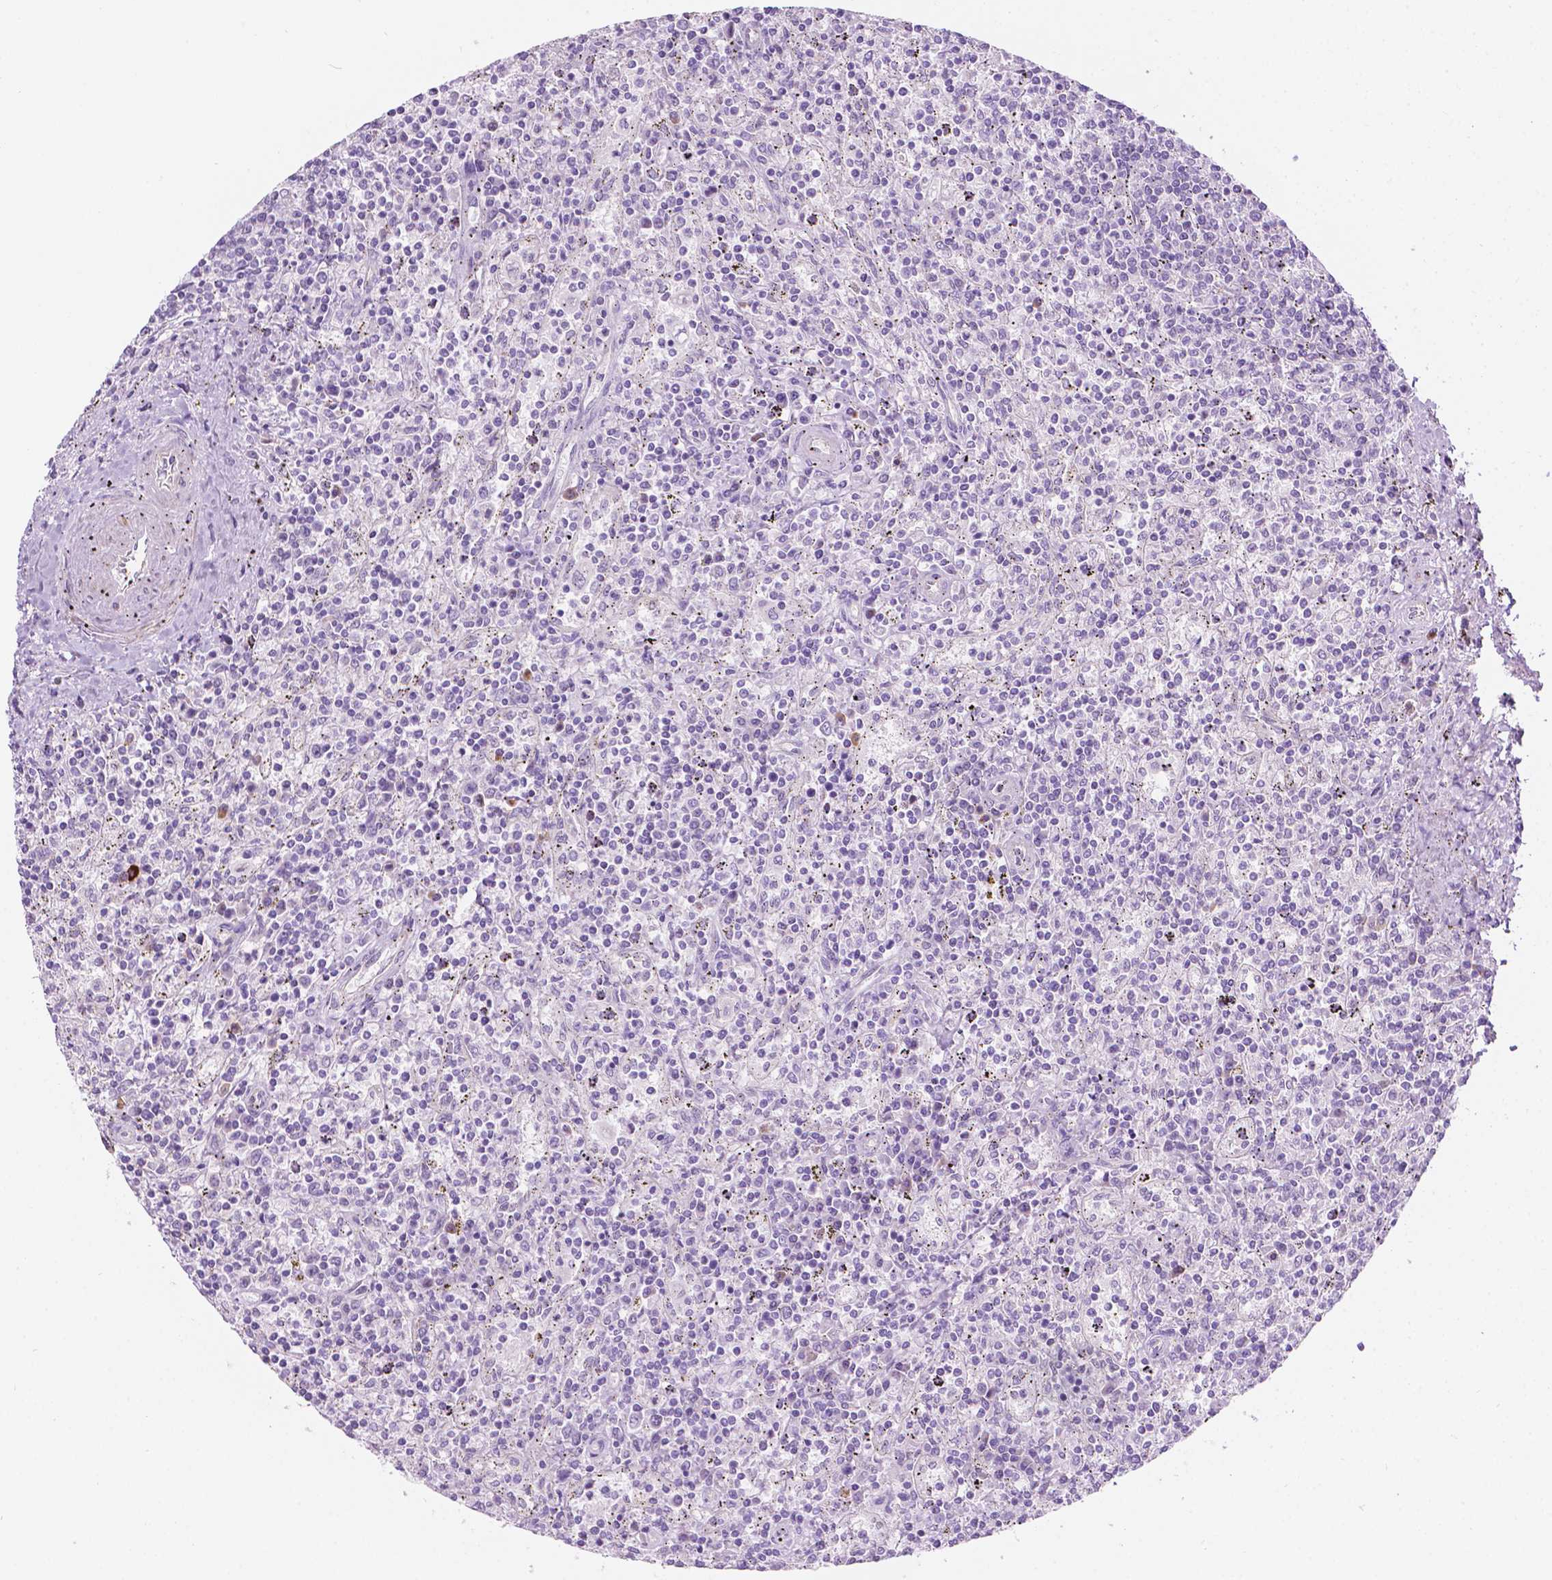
{"staining": {"intensity": "negative", "quantity": "none", "location": "none"}, "tissue": "lymphoma", "cell_type": "Tumor cells", "image_type": "cancer", "snomed": [{"axis": "morphology", "description": "Malignant lymphoma, non-Hodgkin's type, Low grade"}, {"axis": "topography", "description": "Spleen"}], "caption": "The immunohistochemistry (IHC) histopathology image has no significant staining in tumor cells of lymphoma tissue. (DAB (3,3'-diaminobenzidine) immunohistochemistry (IHC) with hematoxylin counter stain).", "gene": "NOS1AP", "patient": {"sex": "male", "age": 62}}